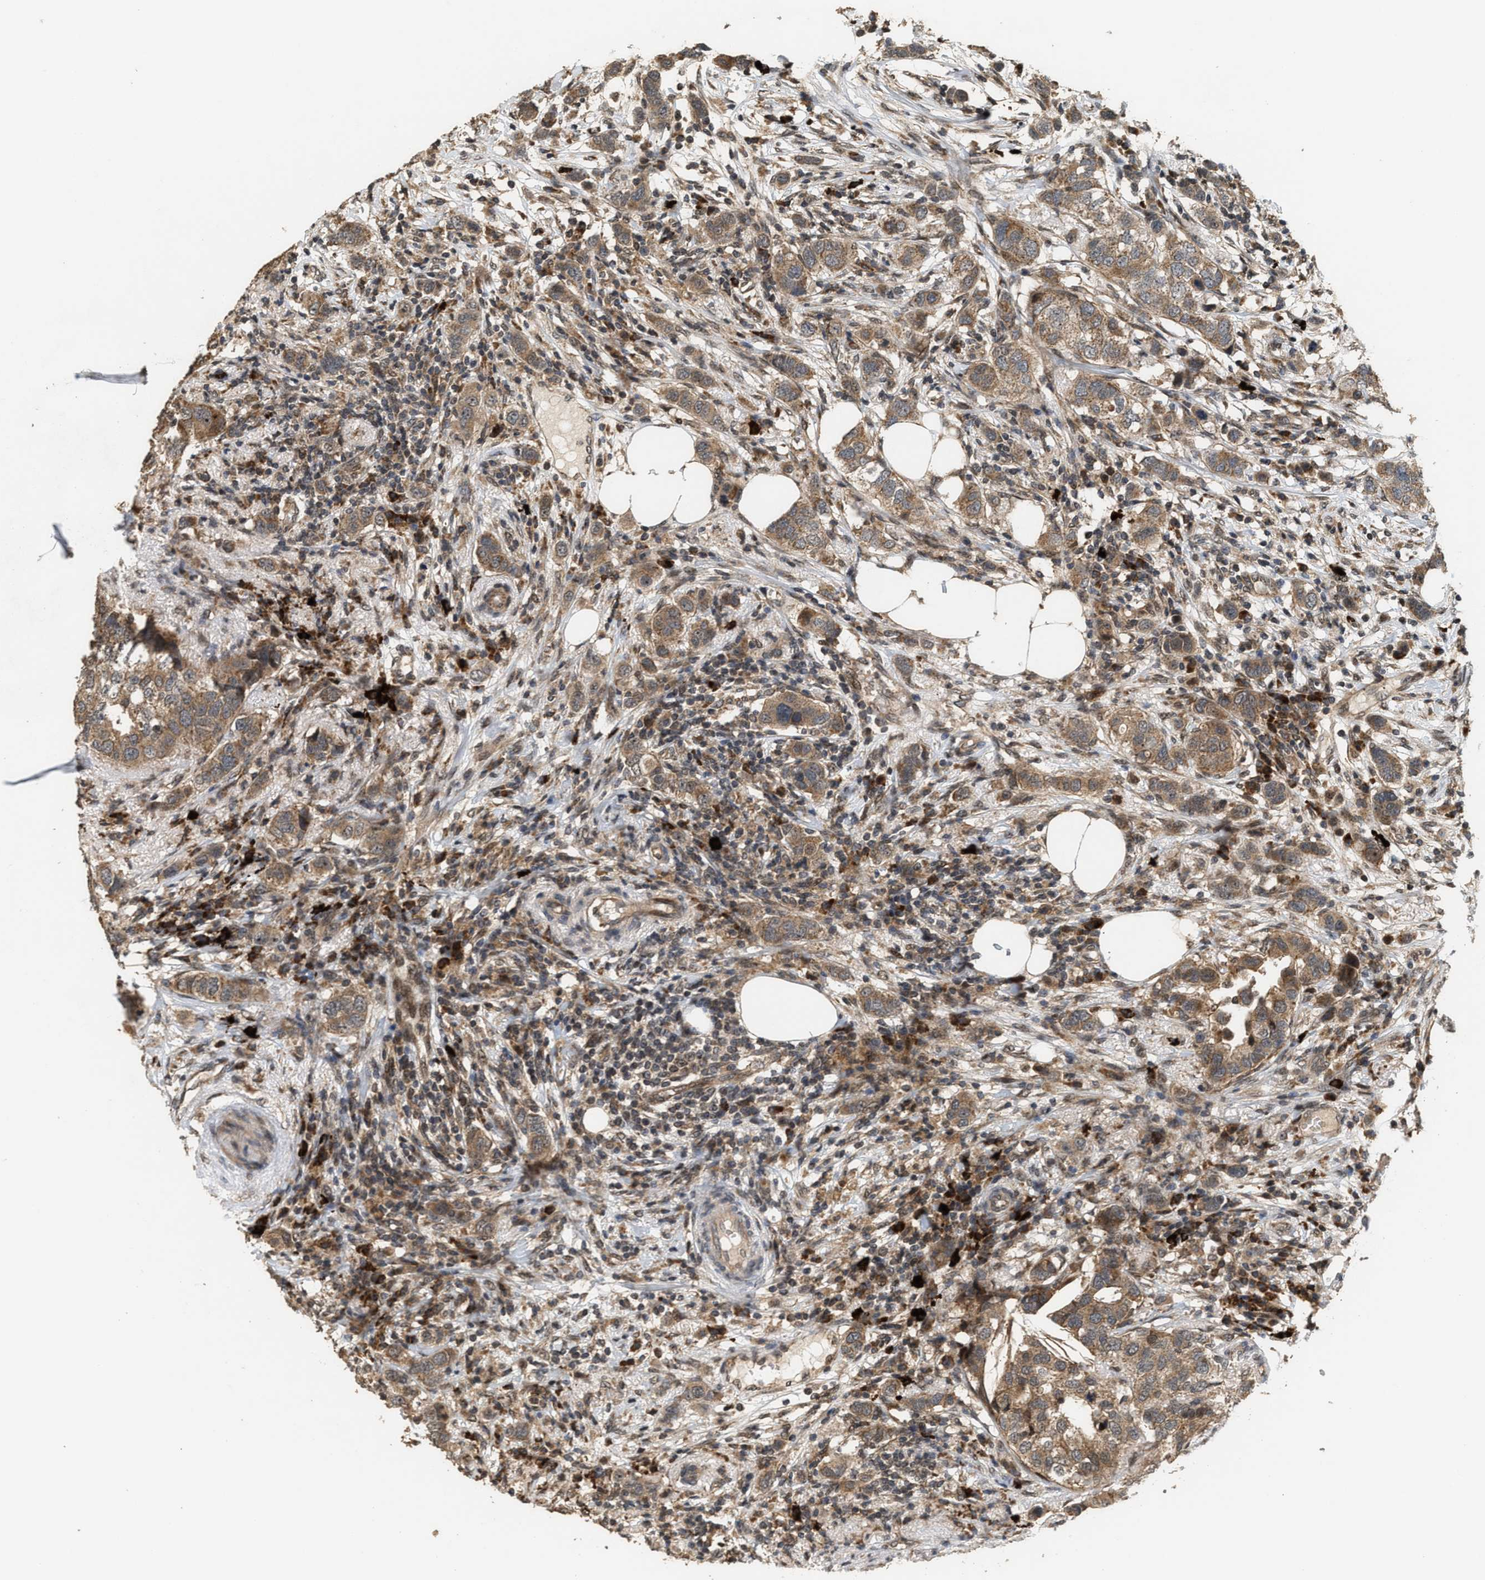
{"staining": {"intensity": "moderate", "quantity": ">75%", "location": "cytoplasmic/membranous"}, "tissue": "breast cancer", "cell_type": "Tumor cells", "image_type": "cancer", "snomed": [{"axis": "morphology", "description": "Duct carcinoma"}, {"axis": "topography", "description": "Breast"}], "caption": "This is a photomicrograph of immunohistochemistry (IHC) staining of breast cancer, which shows moderate expression in the cytoplasmic/membranous of tumor cells.", "gene": "ELP2", "patient": {"sex": "female", "age": 50}}